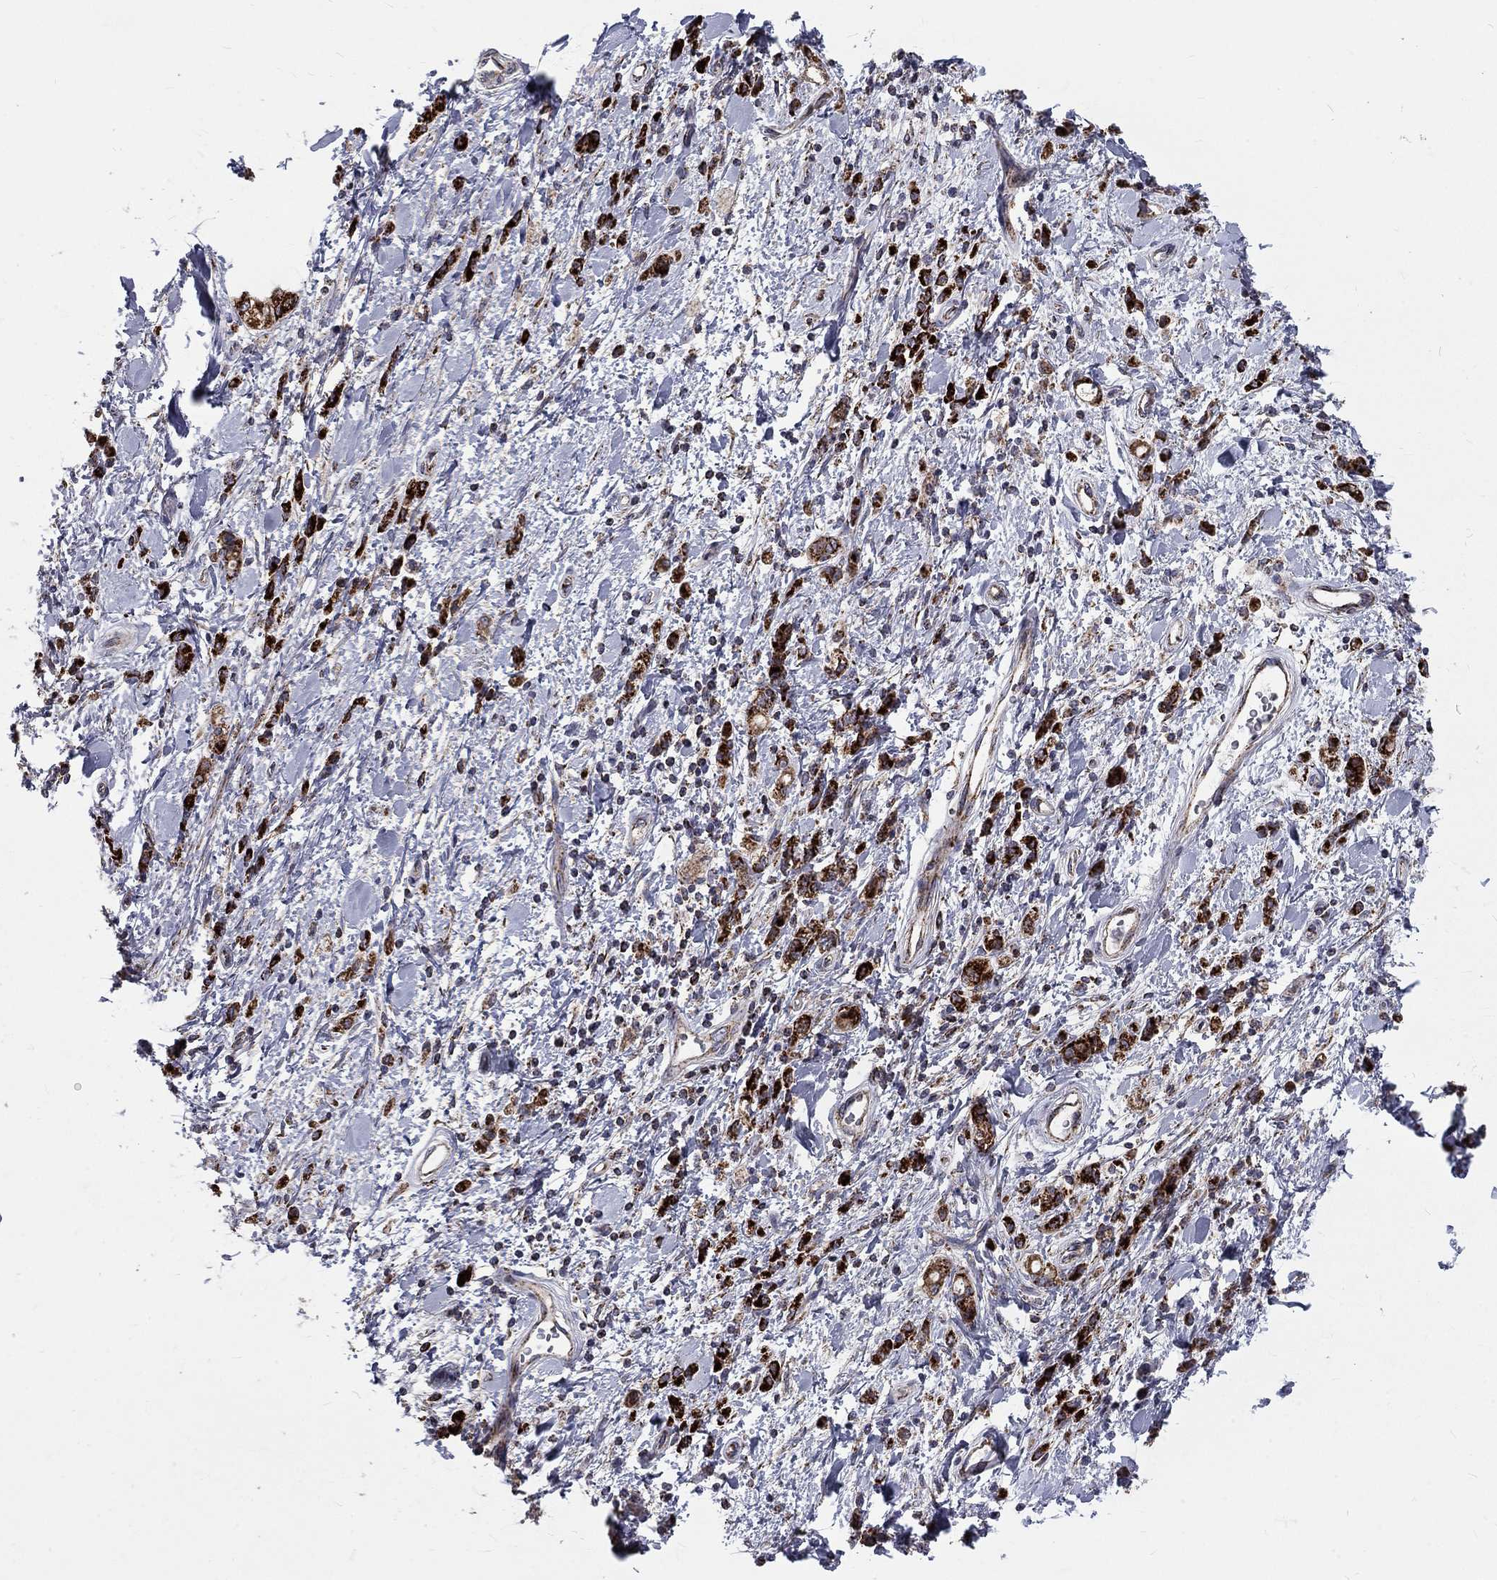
{"staining": {"intensity": "strong", "quantity": ">75%", "location": "cytoplasmic/membranous"}, "tissue": "stomach cancer", "cell_type": "Tumor cells", "image_type": "cancer", "snomed": [{"axis": "morphology", "description": "Adenocarcinoma, NOS"}, {"axis": "topography", "description": "Stomach"}], "caption": "Strong cytoplasmic/membranous protein staining is seen in approximately >75% of tumor cells in stomach cancer.", "gene": "ALDH1B1", "patient": {"sex": "male", "age": 77}}